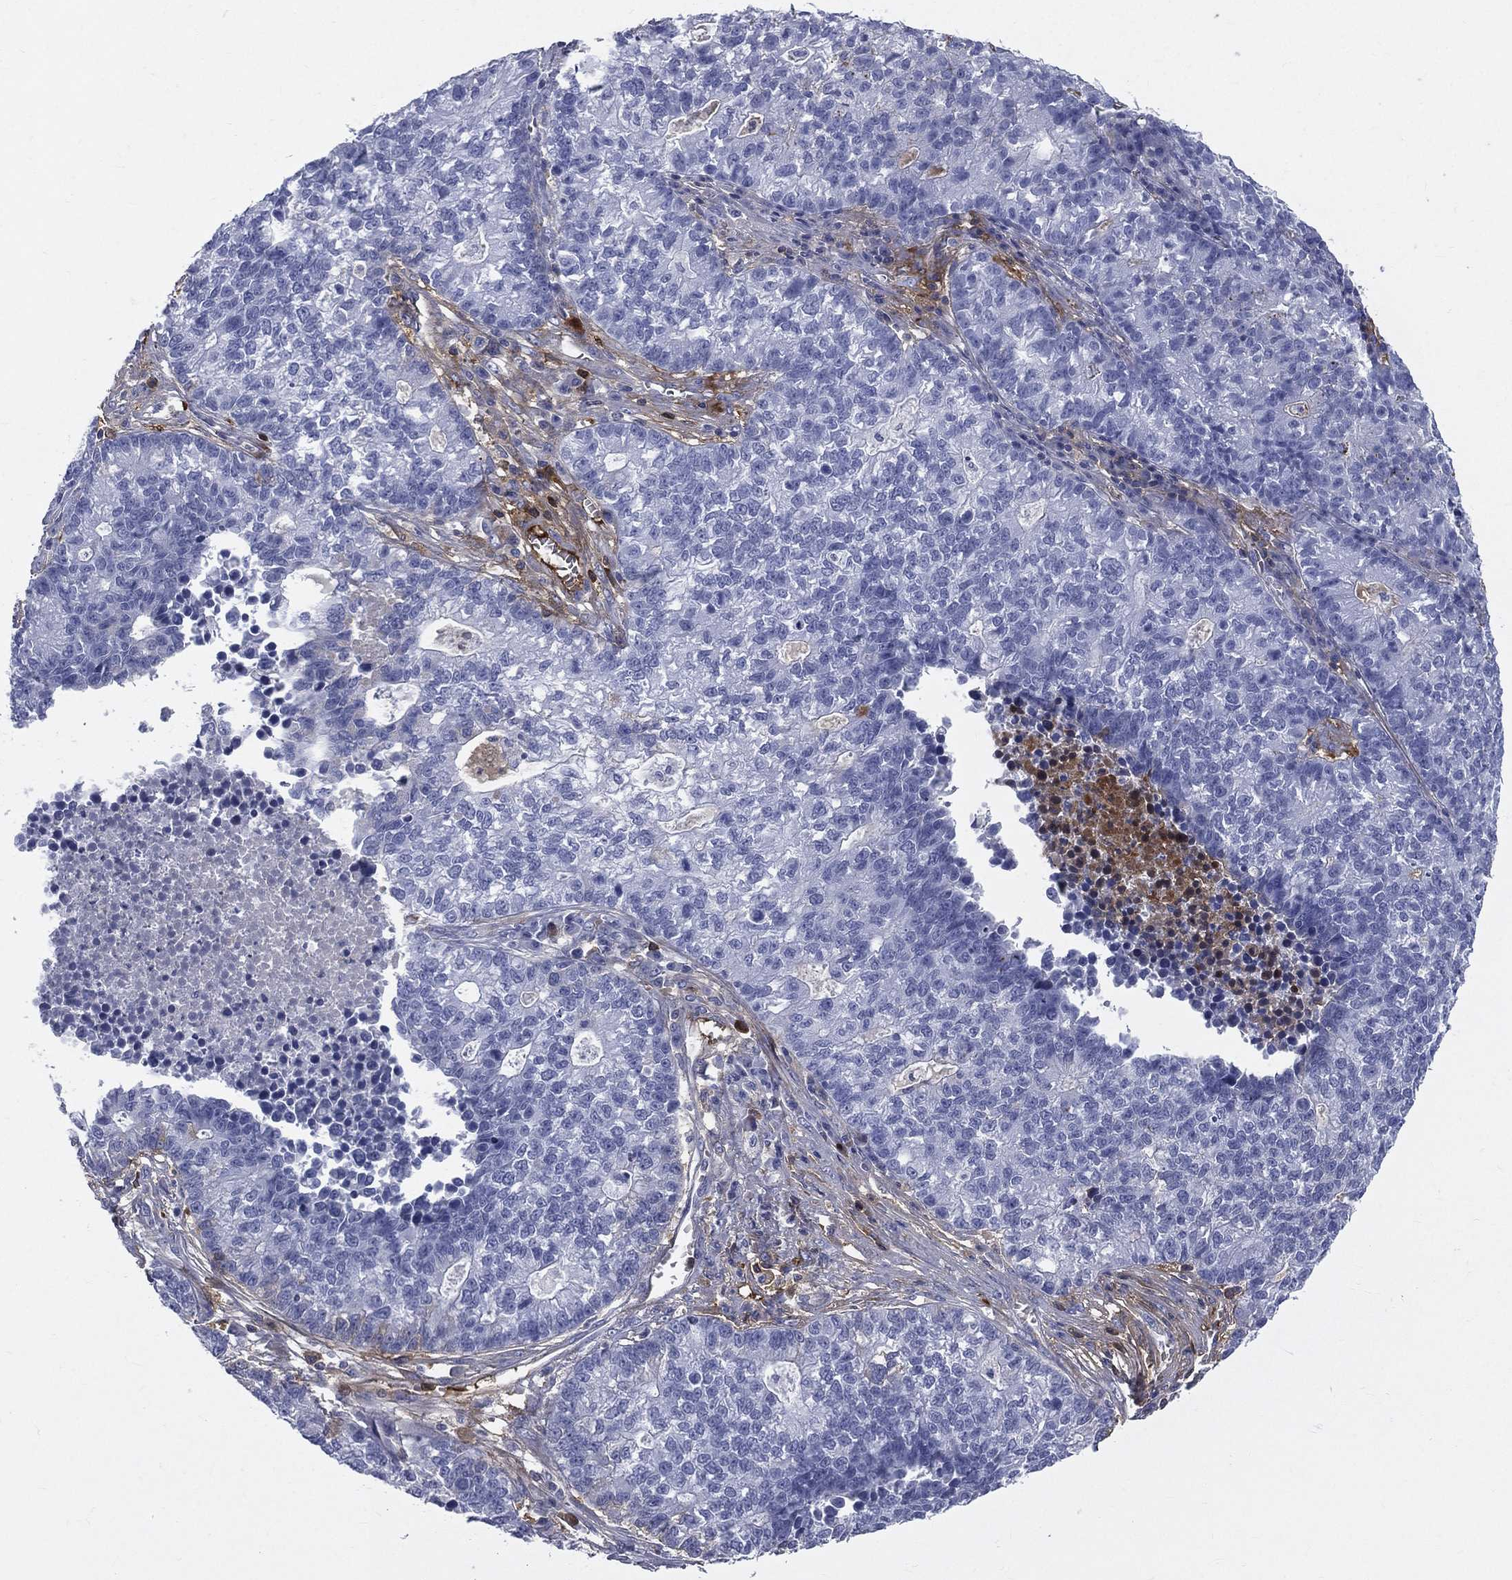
{"staining": {"intensity": "negative", "quantity": "none", "location": "none"}, "tissue": "lung cancer", "cell_type": "Tumor cells", "image_type": "cancer", "snomed": [{"axis": "morphology", "description": "Adenocarcinoma, NOS"}, {"axis": "topography", "description": "Lung"}], "caption": "Immunohistochemistry photomicrograph of human adenocarcinoma (lung) stained for a protein (brown), which displays no staining in tumor cells. Brightfield microscopy of IHC stained with DAB (3,3'-diaminobenzidine) (brown) and hematoxylin (blue), captured at high magnification.", "gene": "HP", "patient": {"sex": "male", "age": 57}}